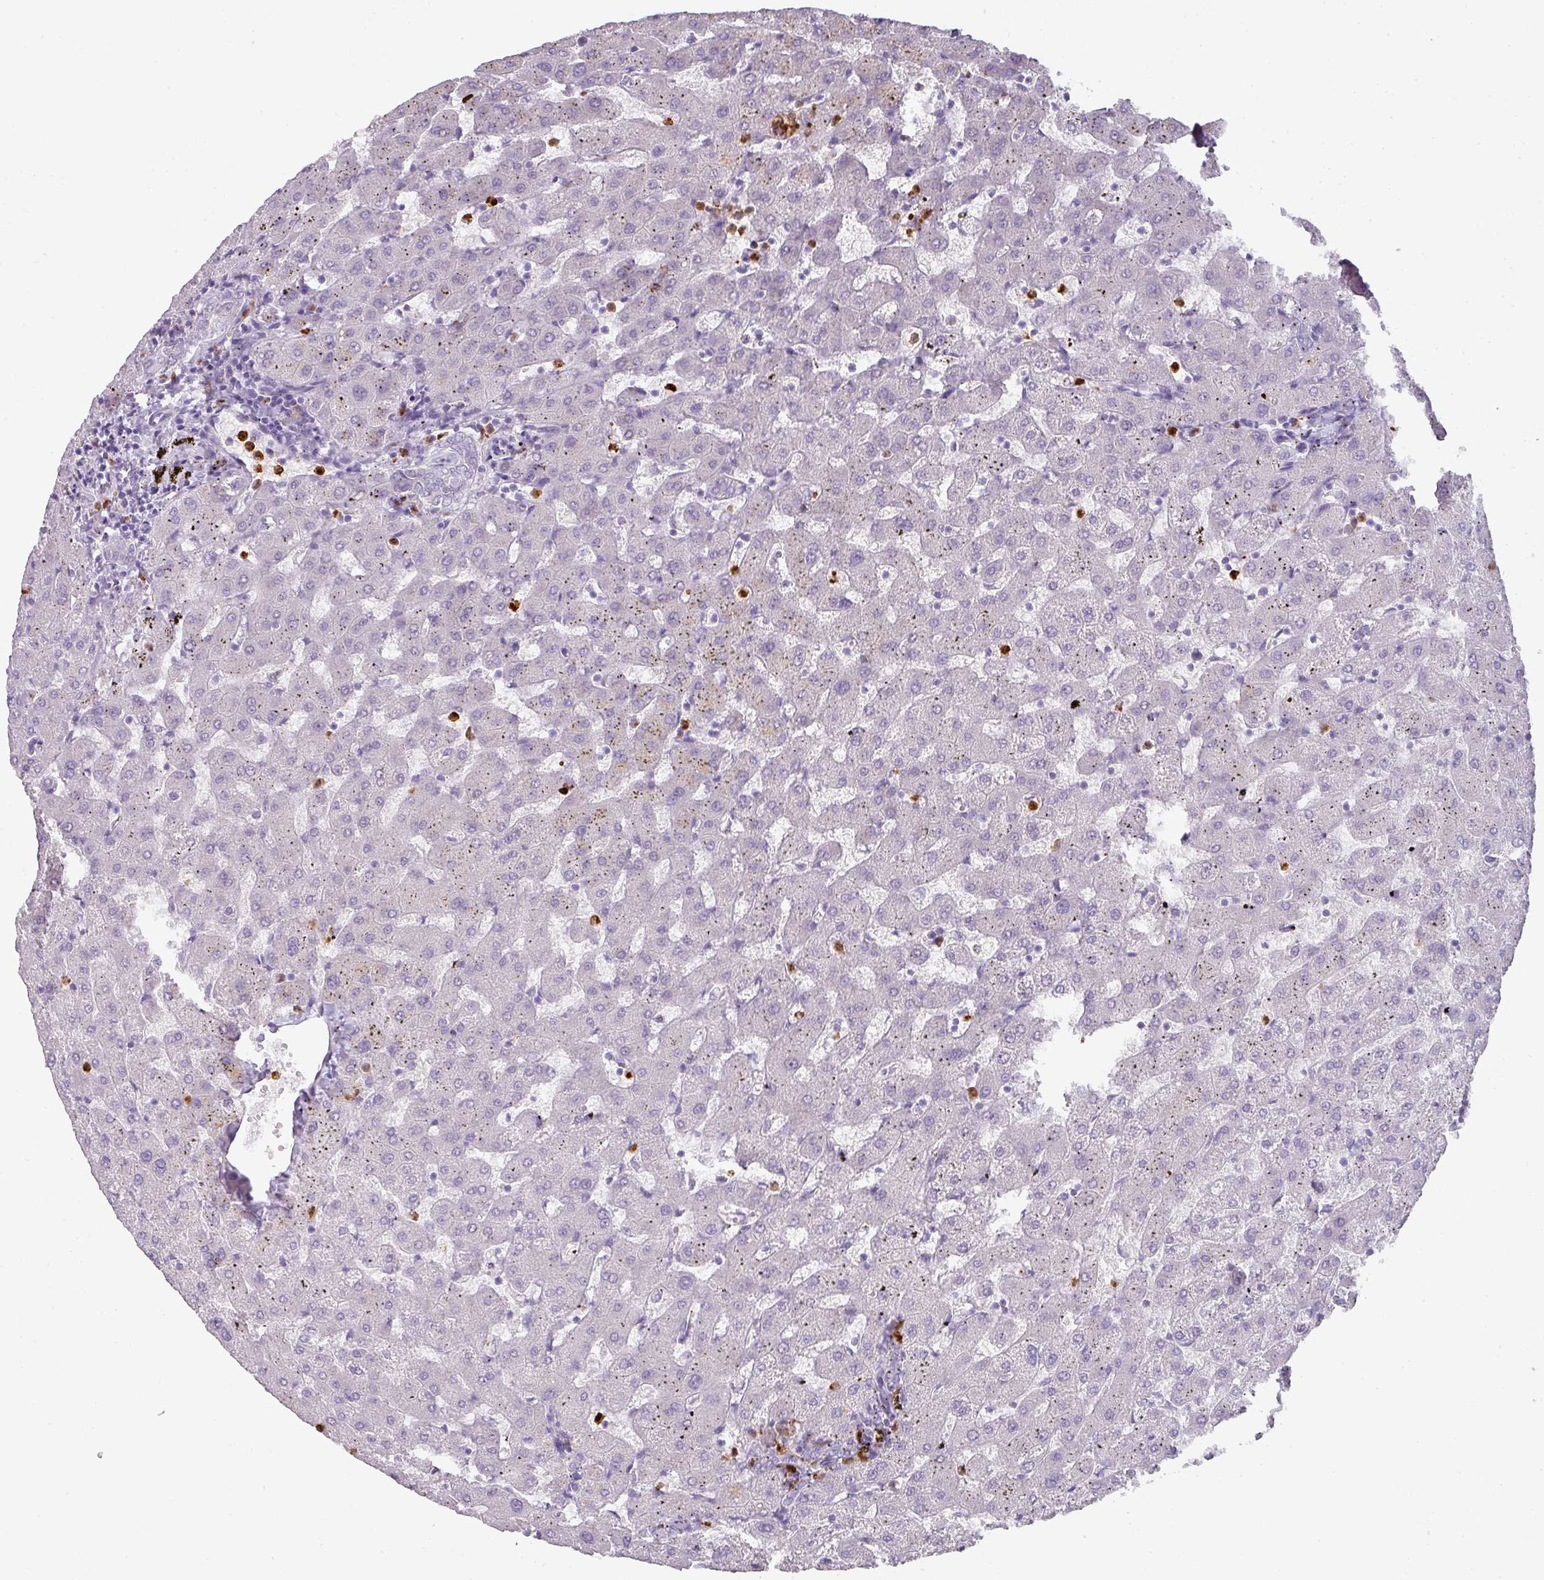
{"staining": {"intensity": "negative", "quantity": "none", "location": "none"}, "tissue": "liver", "cell_type": "Cholangiocytes", "image_type": "normal", "snomed": [{"axis": "morphology", "description": "Normal tissue, NOS"}, {"axis": "topography", "description": "Liver"}], "caption": "Immunohistochemistry (IHC) histopathology image of normal liver: liver stained with DAB (3,3'-diaminobenzidine) reveals no significant protein positivity in cholangiocytes. (DAB immunohistochemistry, high magnification).", "gene": "HHEX", "patient": {"sex": "female", "age": 63}}